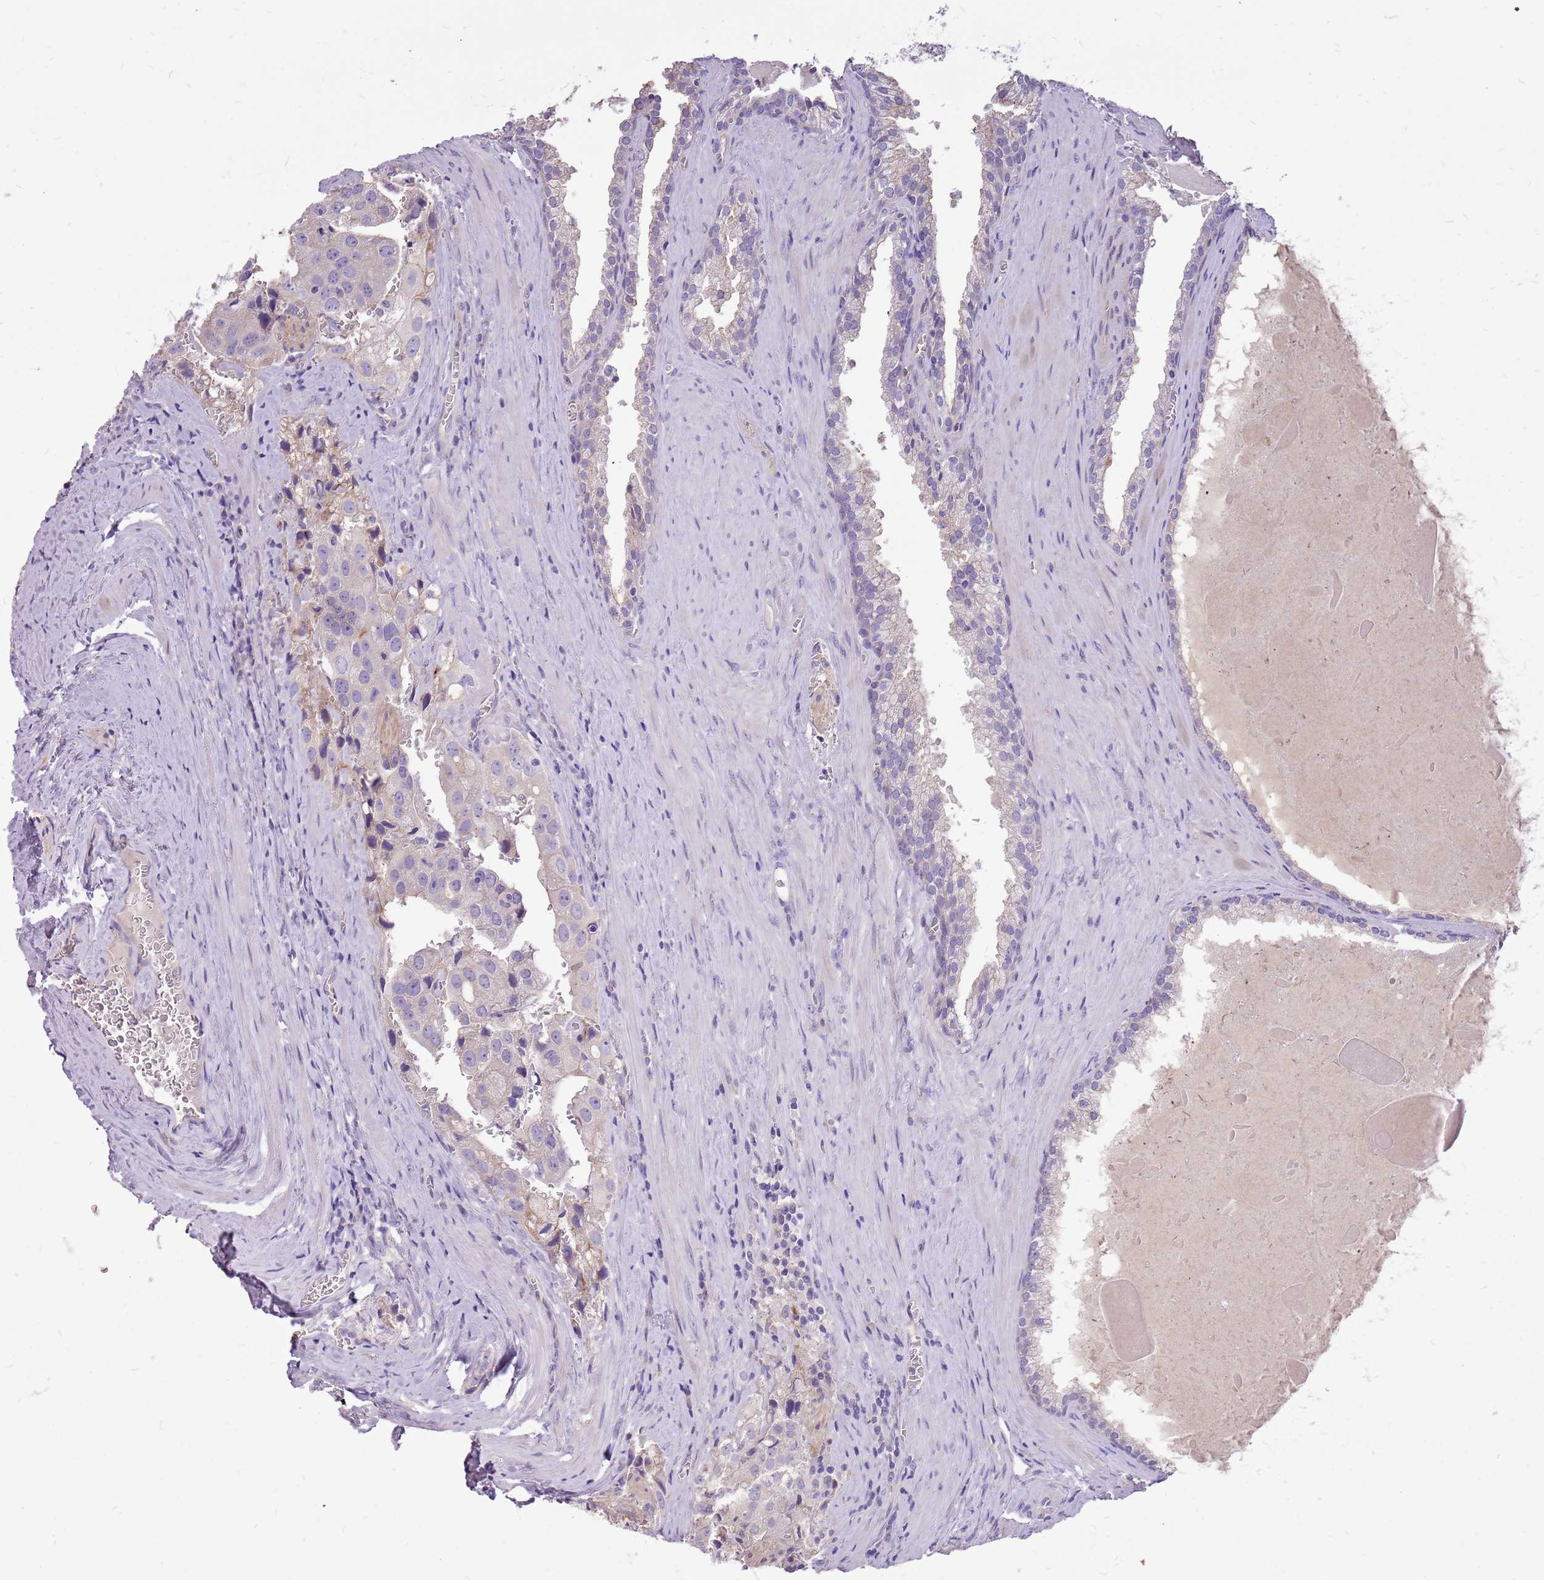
{"staining": {"intensity": "negative", "quantity": "none", "location": "none"}, "tissue": "prostate cancer", "cell_type": "Tumor cells", "image_type": "cancer", "snomed": [{"axis": "morphology", "description": "Adenocarcinoma, High grade"}, {"axis": "topography", "description": "Prostate"}], "caption": "Prostate cancer was stained to show a protein in brown. There is no significant positivity in tumor cells.", "gene": "NTN4", "patient": {"sex": "male", "age": 68}}